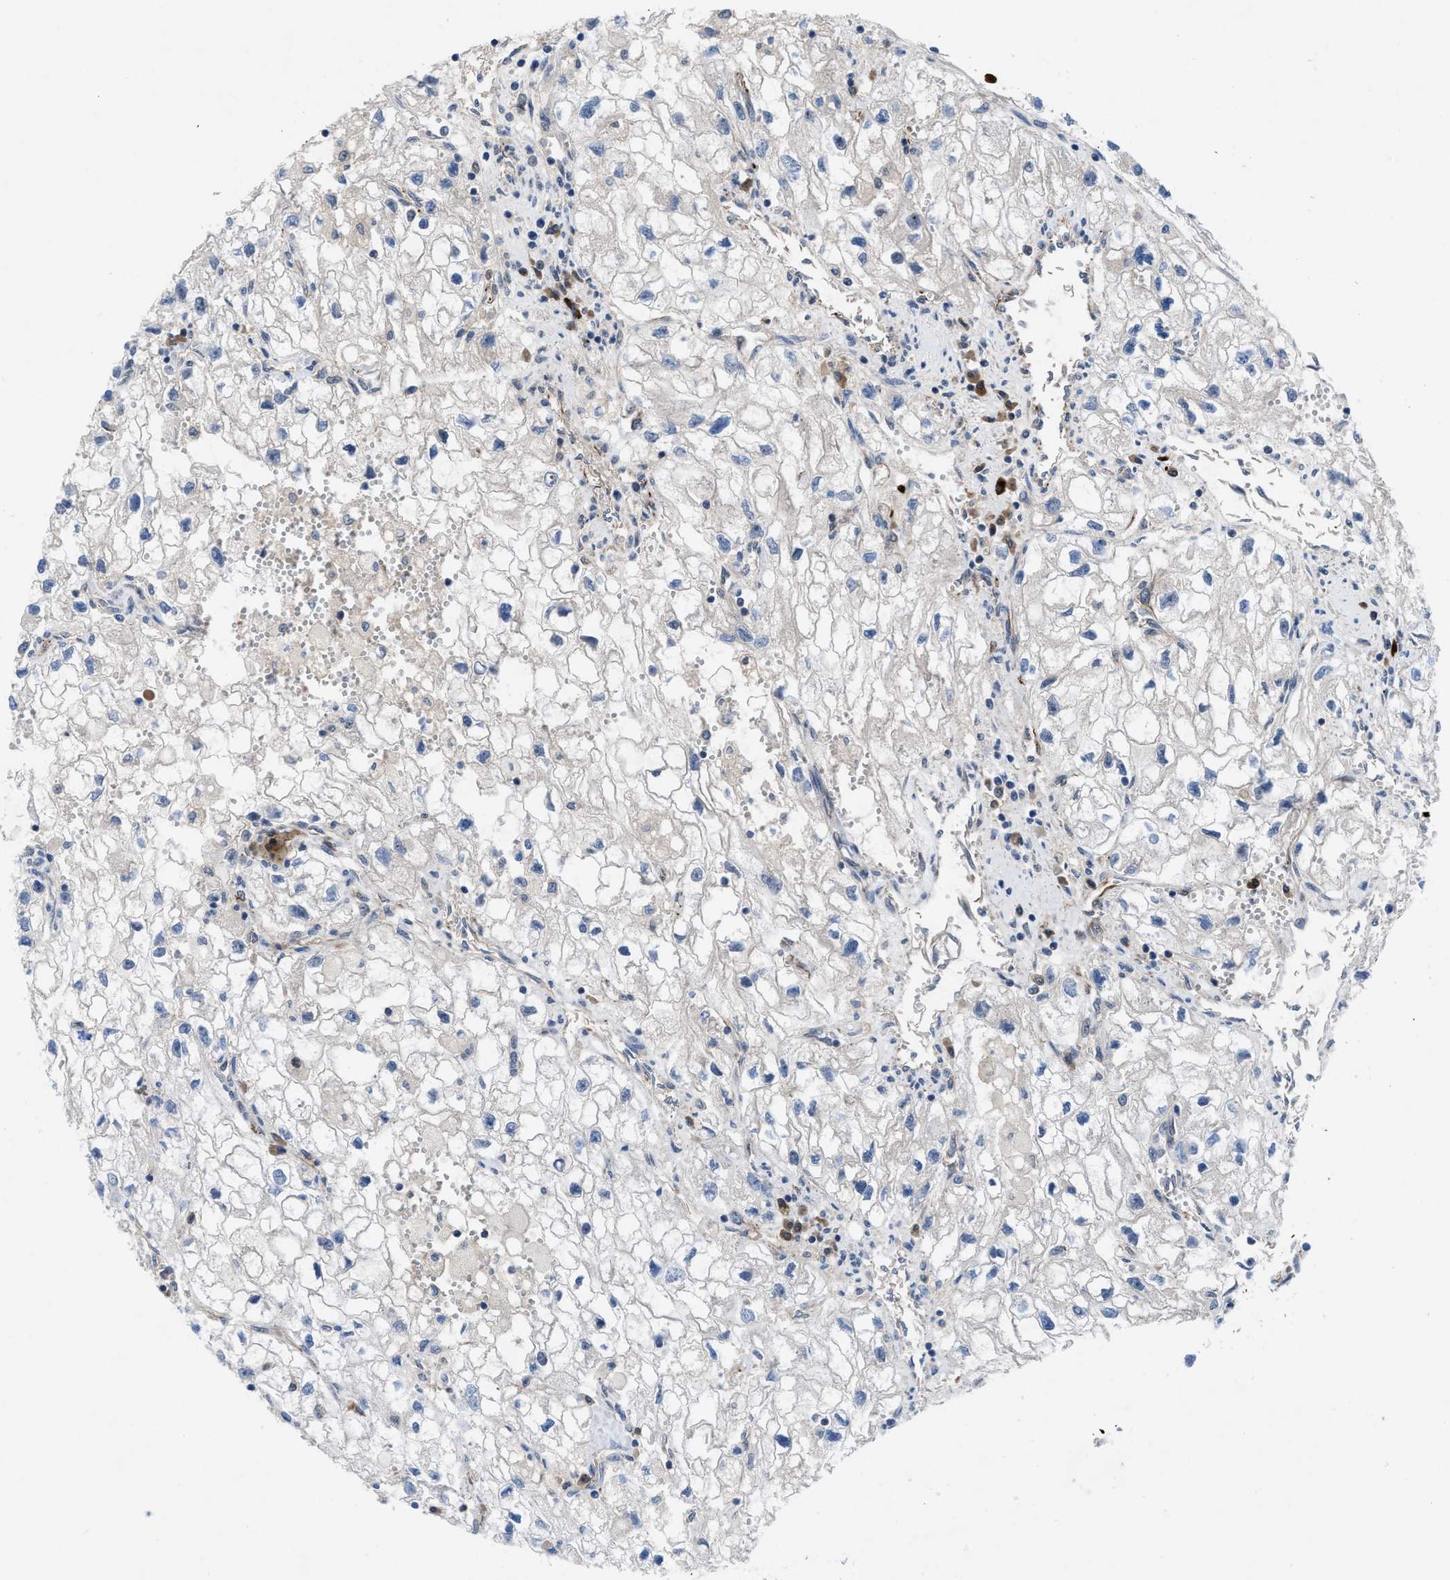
{"staining": {"intensity": "negative", "quantity": "none", "location": "none"}, "tissue": "renal cancer", "cell_type": "Tumor cells", "image_type": "cancer", "snomed": [{"axis": "morphology", "description": "Adenocarcinoma, NOS"}, {"axis": "topography", "description": "Kidney"}], "caption": "Tumor cells show no significant staining in renal adenocarcinoma.", "gene": "IL17RE", "patient": {"sex": "female", "age": 70}}